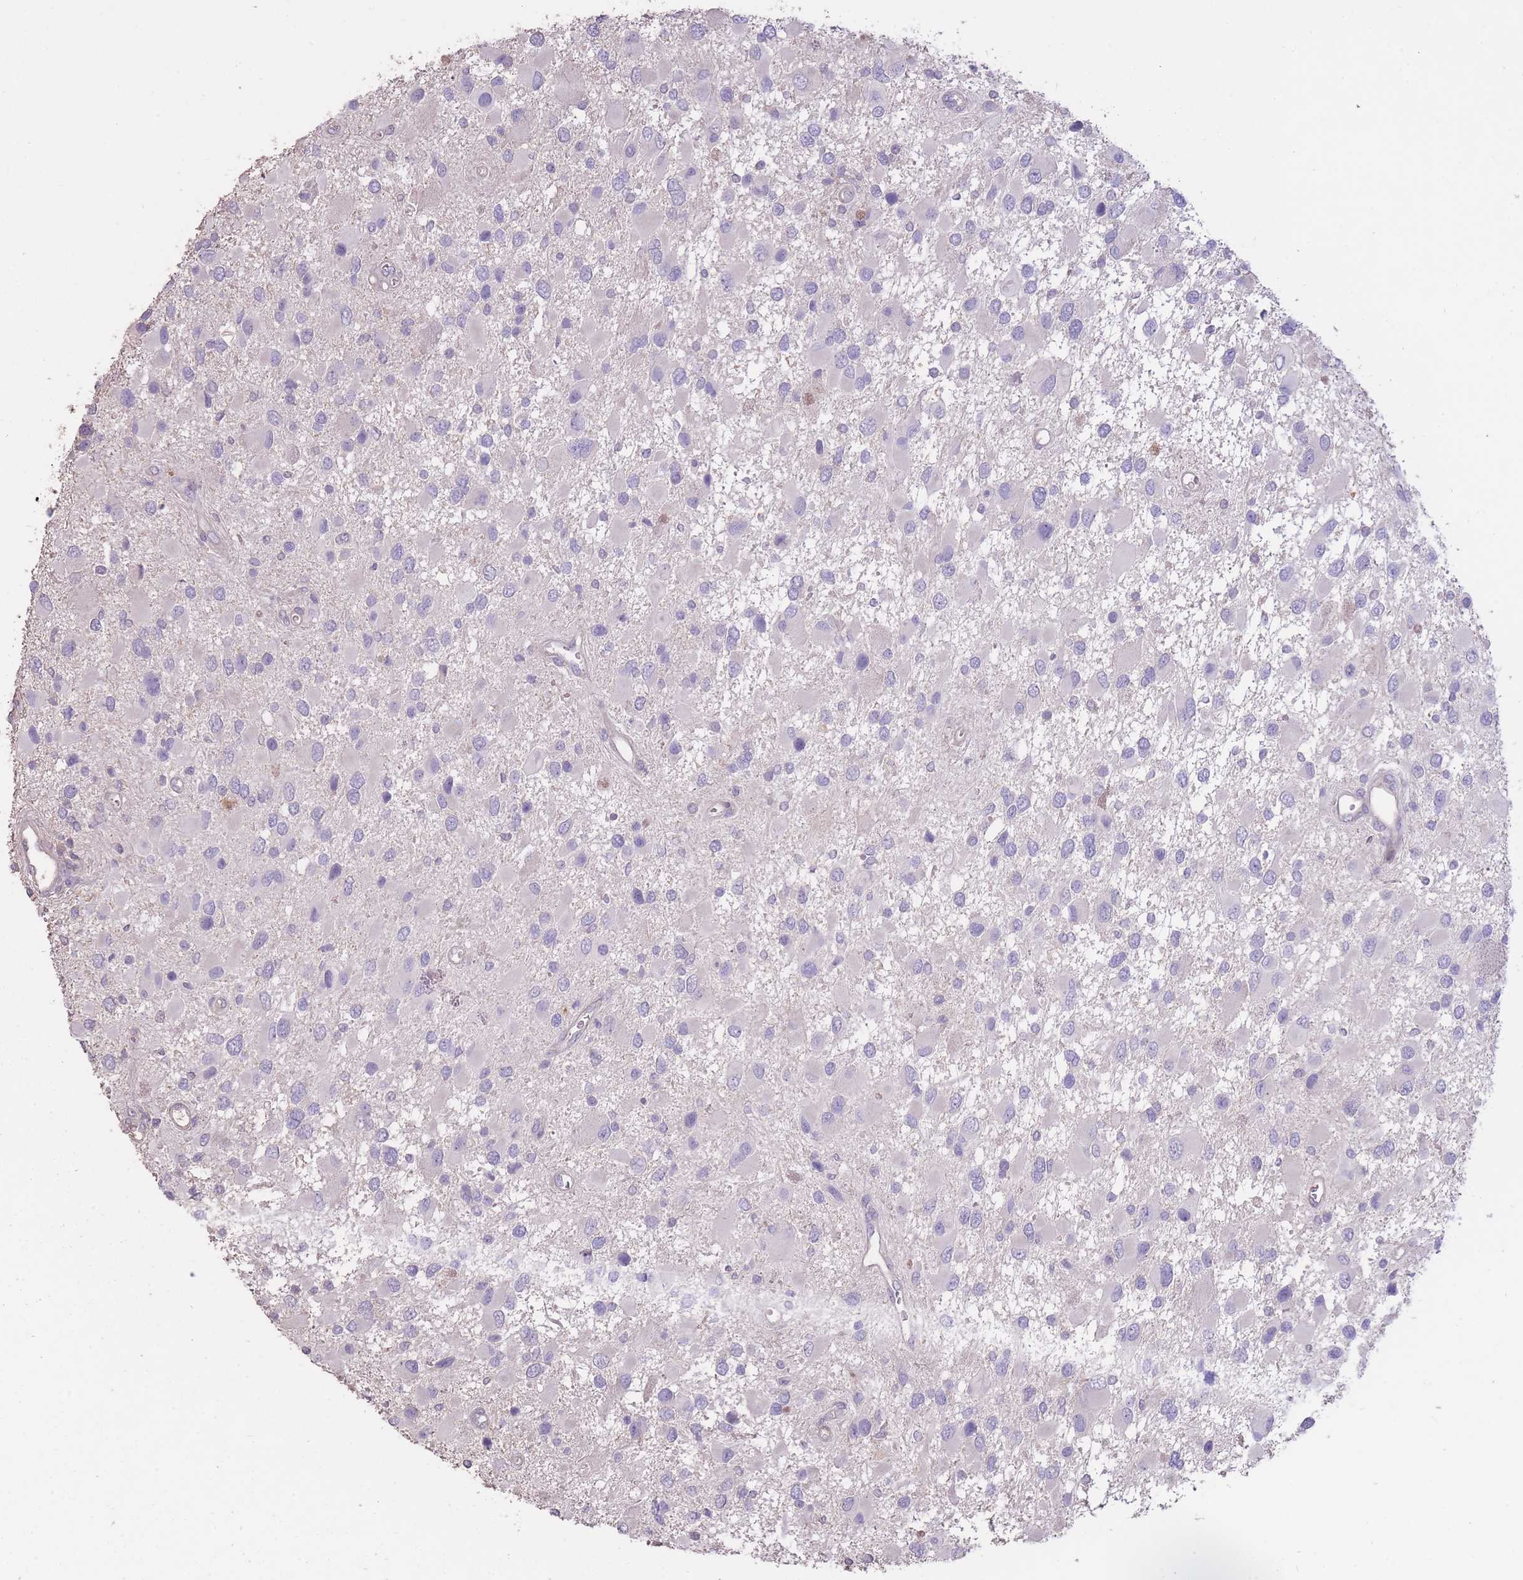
{"staining": {"intensity": "negative", "quantity": "none", "location": "none"}, "tissue": "glioma", "cell_type": "Tumor cells", "image_type": "cancer", "snomed": [{"axis": "morphology", "description": "Glioma, malignant, High grade"}, {"axis": "topography", "description": "Brain"}], "caption": "The micrograph displays no staining of tumor cells in glioma. (DAB (3,3'-diaminobenzidine) immunohistochemistry (IHC) visualized using brightfield microscopy, high magnification).", "gene": "RSPH10B", "patient": {"sex": "male", "age": 53}}